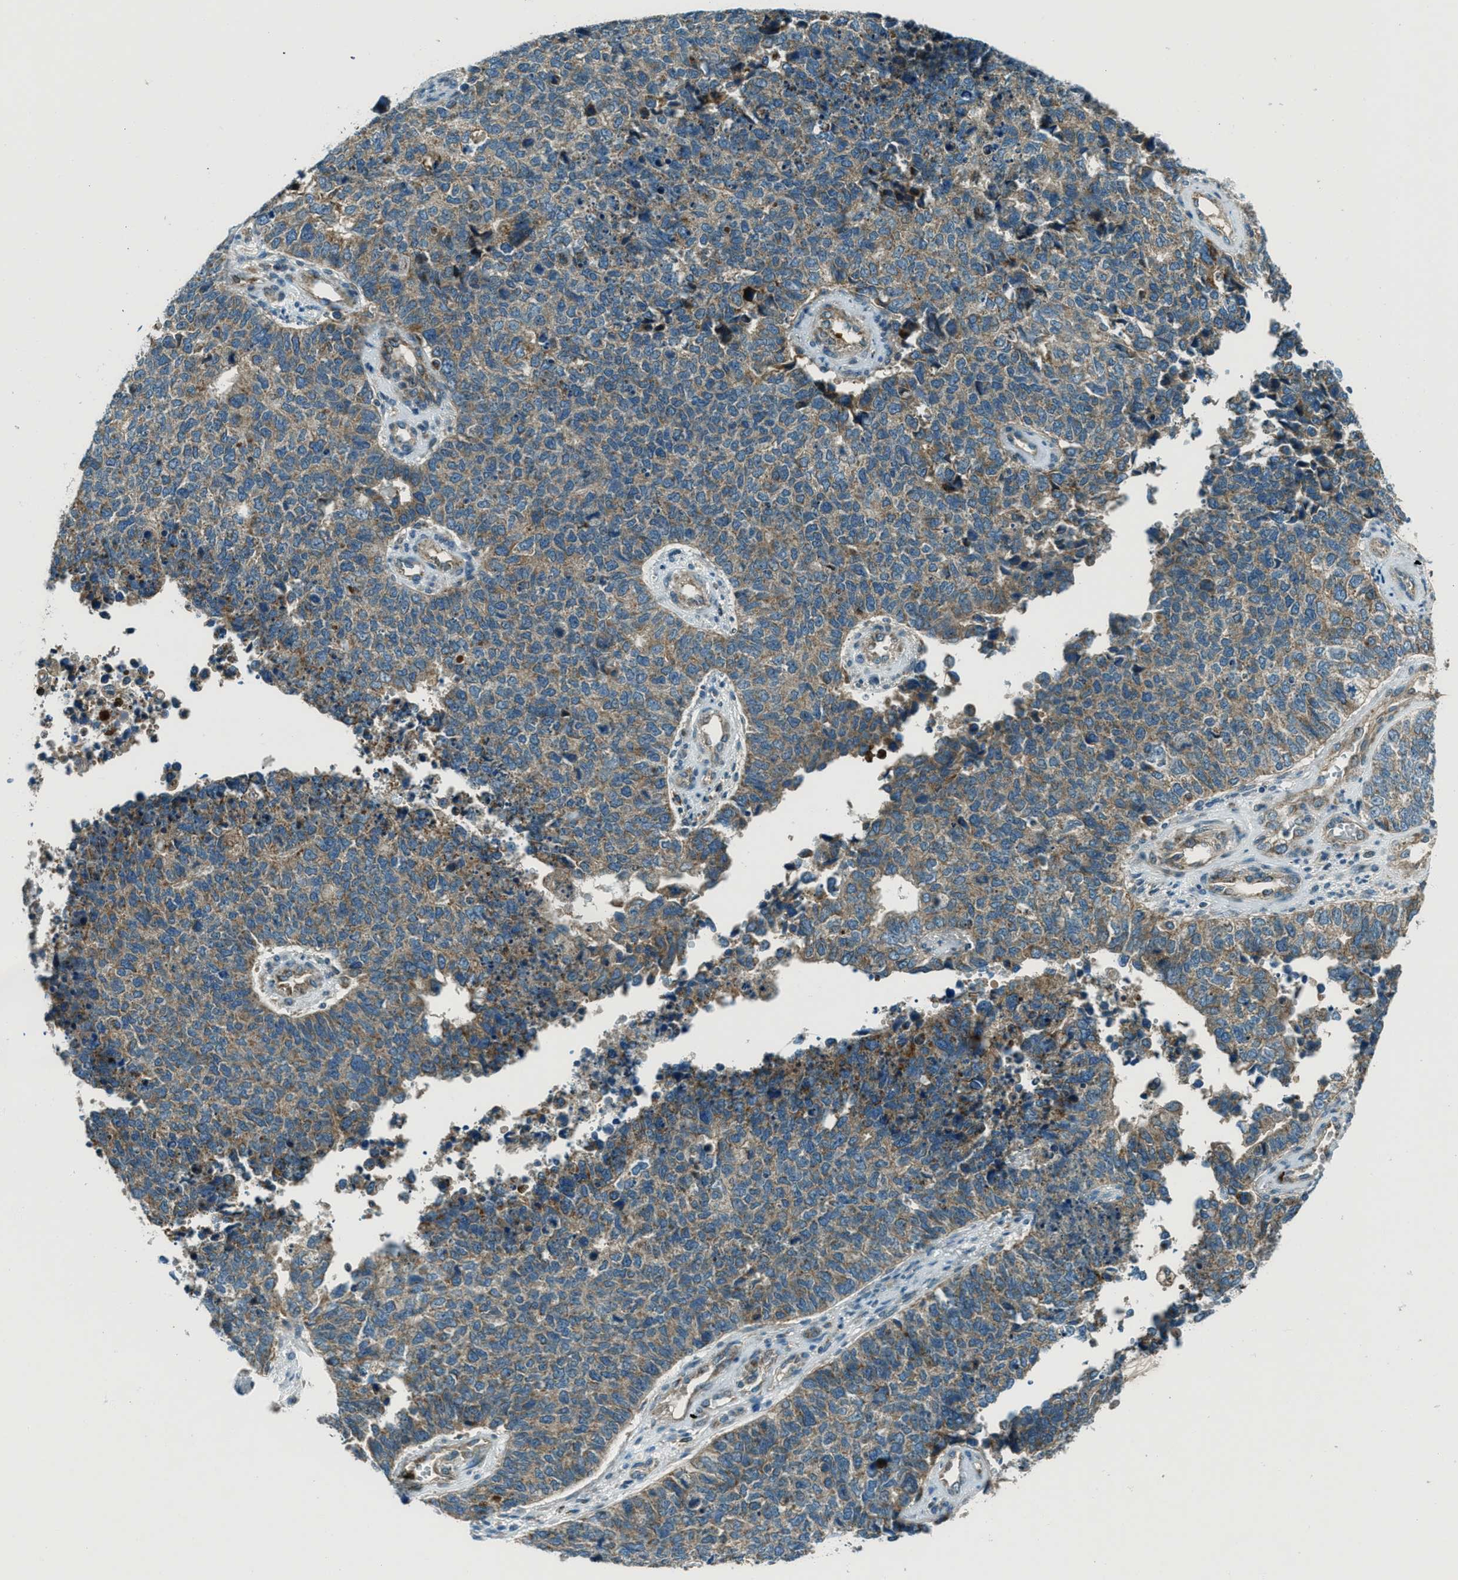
{"staining": {"intensity": "moderate", "quantity": "25%-75%", "location": "cytoplasmic/membranous"}, "tissue": "cervical cancer", "cell_type": "Tumor cells", "image_type": "cancer", "snomed": [{"axis": "morphology", "description": "Squamous cell carcinoma, NOS"}, {"axis": "topography", "description": "Cervix"}], "caption": "Immunohistochemistry (IHC) staining of cervical cancer (squamous cell carcinoma), which exhibits medium levels of moderate cytoplasmic/membranous expression in about 25%-75% of tumor cells indicating moderate cytoplasmic/membranous protein staining. The staining was performed using DAB (3,3'-diaminobenzidine) (brown) for protein detection and nuclei were counterstained in hematoxylin (blue).", "gene": "FAR1", "patient": {"sex": "female", "age": 63}}